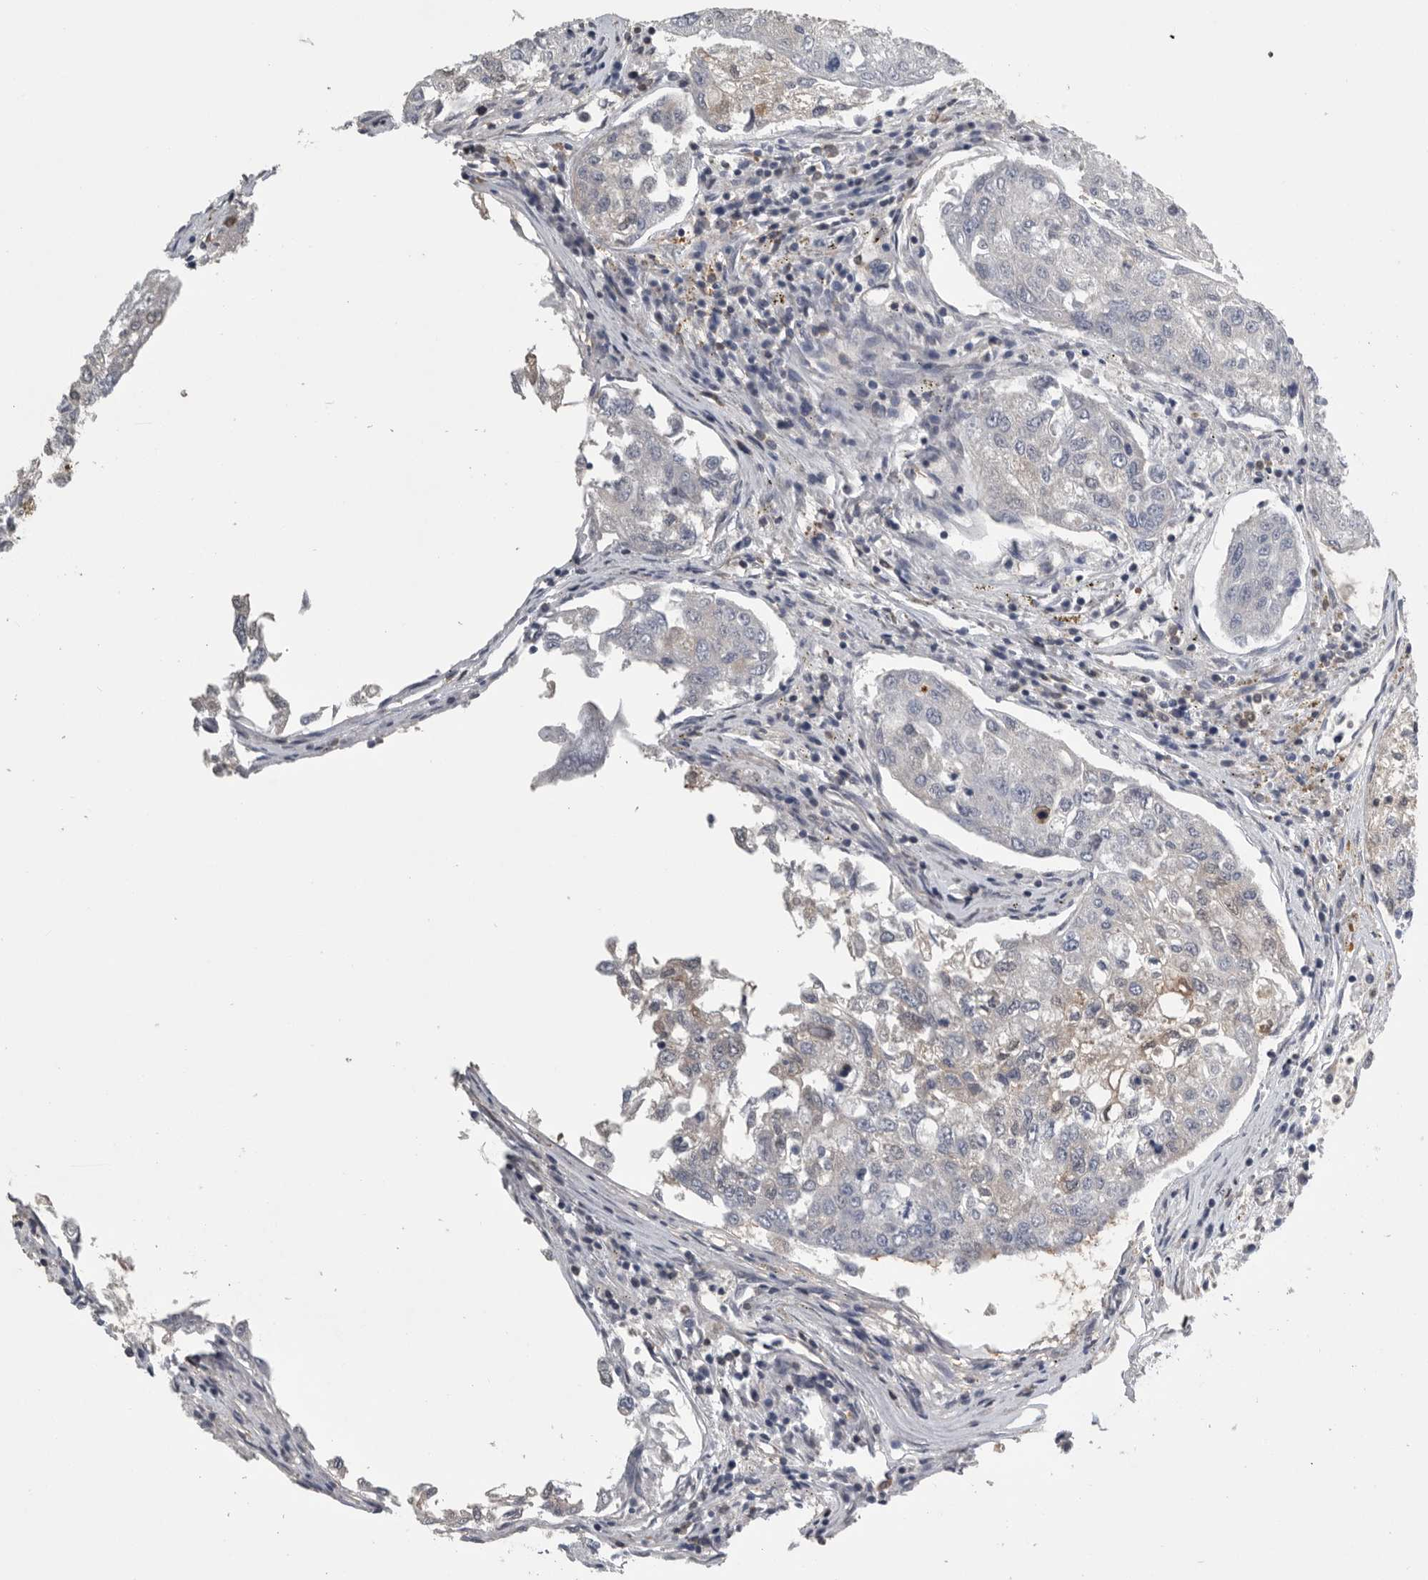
{"staining": {"intensity": "negative", "quantity": "none", "location": "none"}, "tissue": "urothelial cancer", "cell_type": "Tumor cells", "image_type": "cancer", "snomed": [{"axis": "morphology", "description": "Urothelial carcinoma, High grade"}, {"axis": "topography", "description": "Lymph node"}, {"axis": "topography", "description": "Urinary bladder"}], "caption": "IHC image of neoplastic tissue: urothelial cancer stained with DAB exhibits no significant protein positivity in tumor cells.", "gene": "PDCD4", "patient": {"sex": "male", "age": 51}}